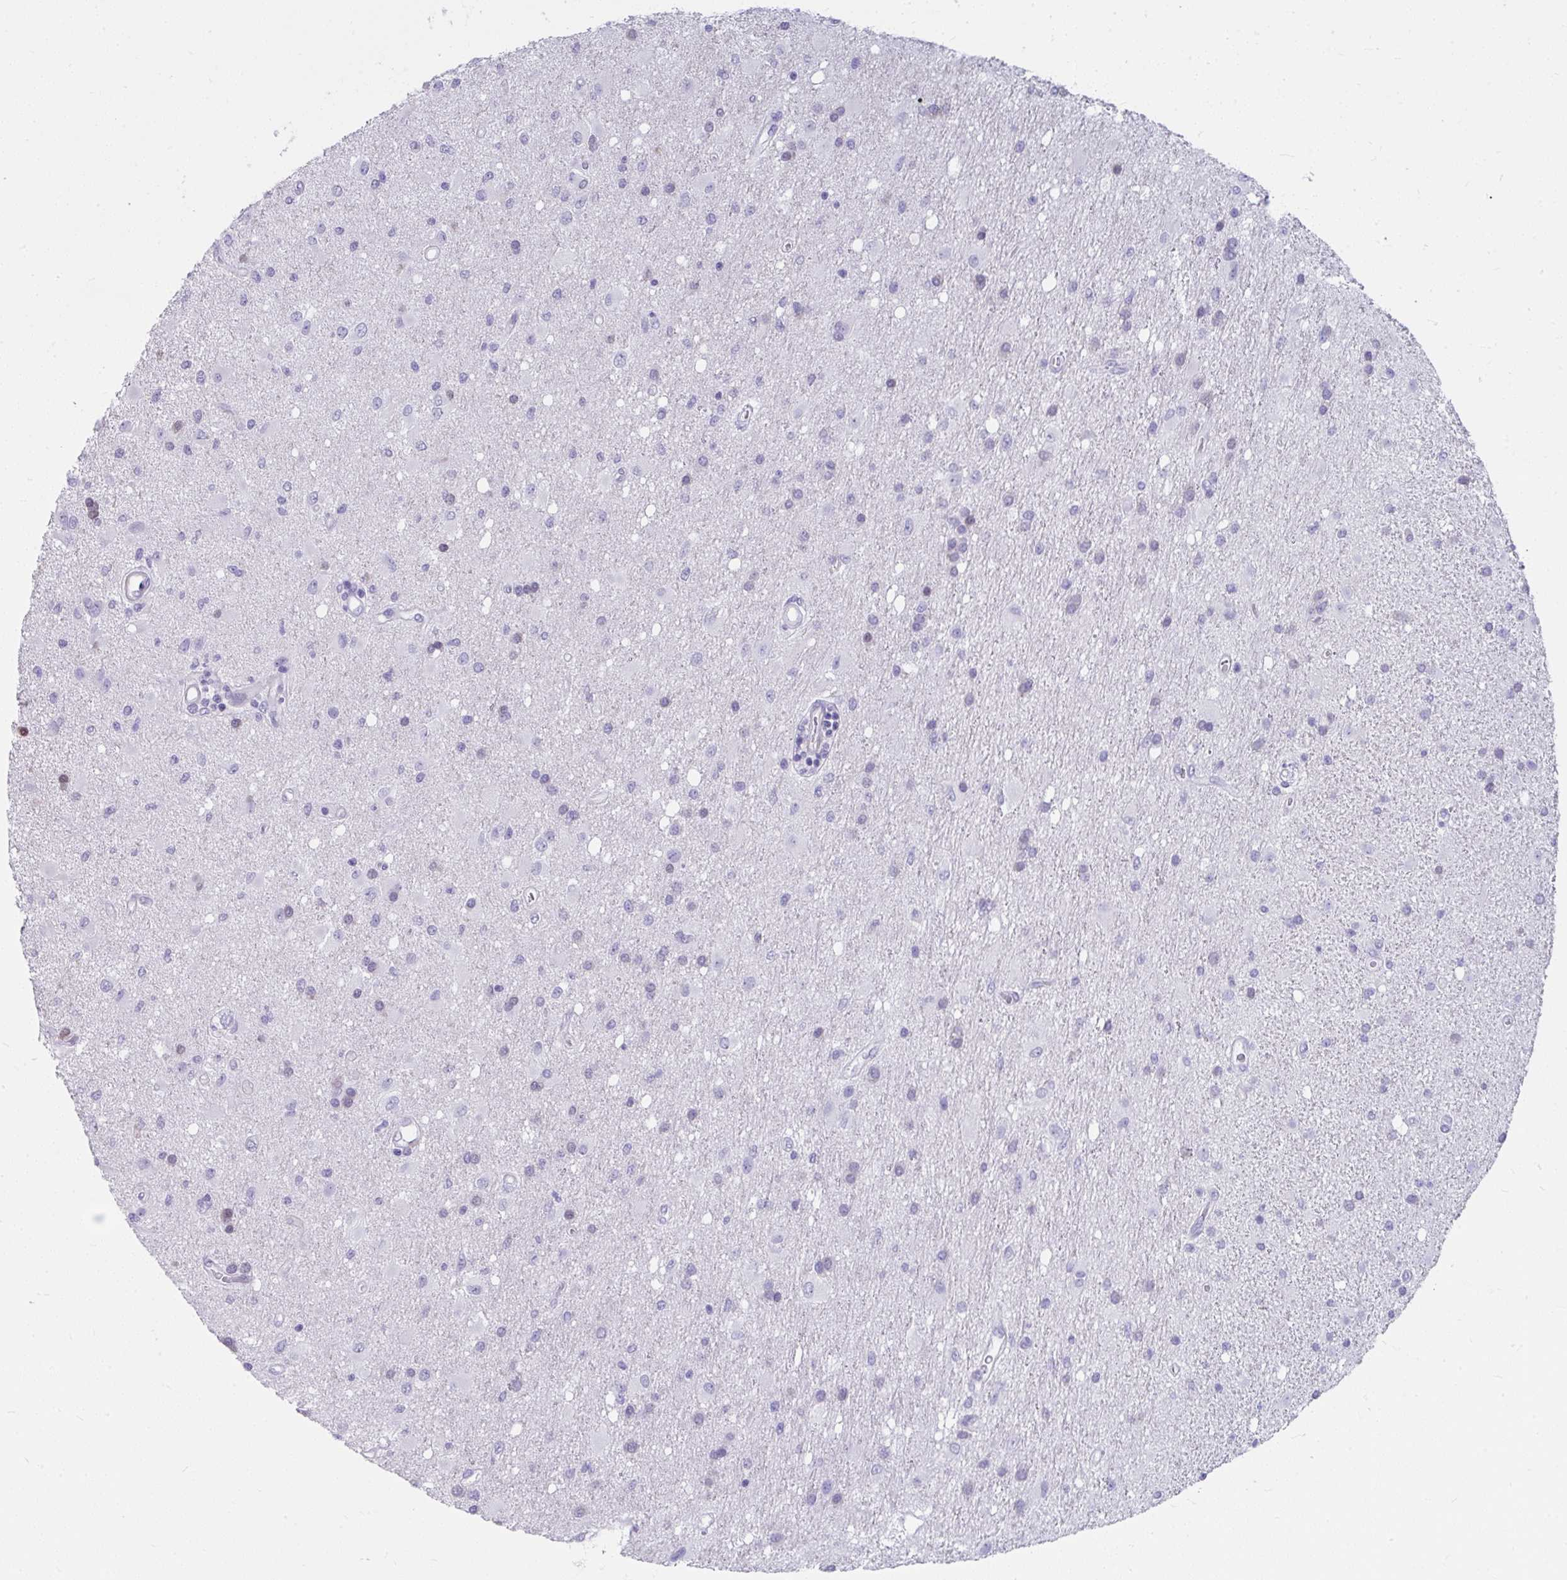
{"staining": {"intensity": "negative", "quantity": "none", "location": "none"}, "tissue": "glioma", "cell_type": "Tumor cells", "image_type": "cancer", "snomed": [{"axis": "morphology", "description": "Glioma, malignant, High grade"}, {"axis": "topography", "description": "Brain"}], "caption": "Immunohistochemistry (IHC) of glioma displays no staining in tumor cells.", "gene": "GRXCR2", "patient": {"sex": "male", "age": 67}}